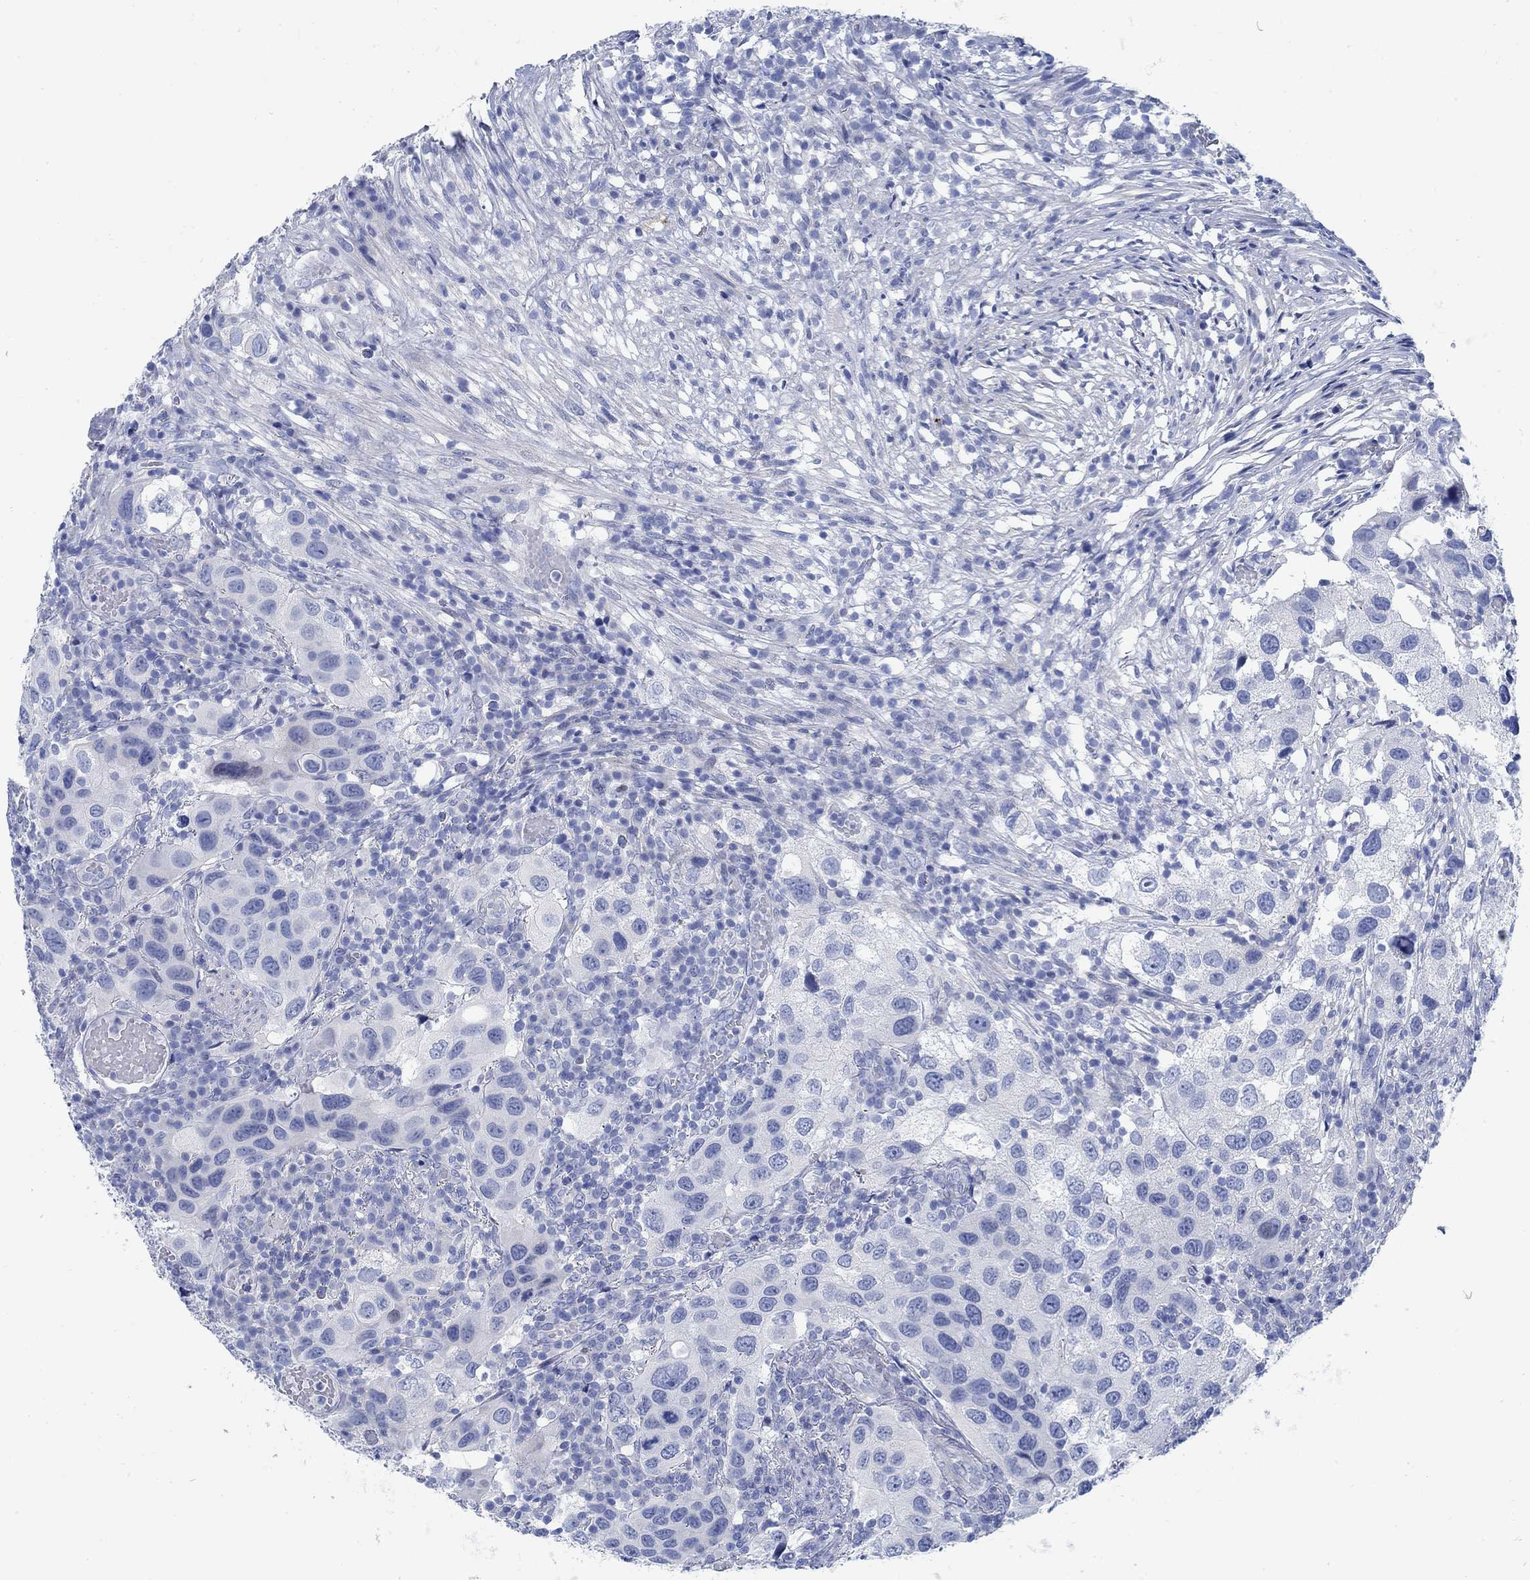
{"staining": {"intensity": "negative", "quantity": "none", "location": "none"}, "tissue": "urothelial cancer", "cell_type": "Tumor cells", "image_type": "cancer", "snomed": [{"axis": "morphology", "description": "Urothelial carcinoma, High grade"}, {"axis": "topography", "description": "Urinary bladder"}], "caption": "Immunohistochemistry (IHC) micrograph of neoplastic tissue: human urothelial carcinoma (high-grade) stained with DAB displays no significant protein expression in tumor cells. (Brightfield microscopy of DAB (3,3'-diaminobenzidine) immunohistochemistry at high magnification).", "gene": "RBM20", "patient": {"sex": "male", "age": 79}}